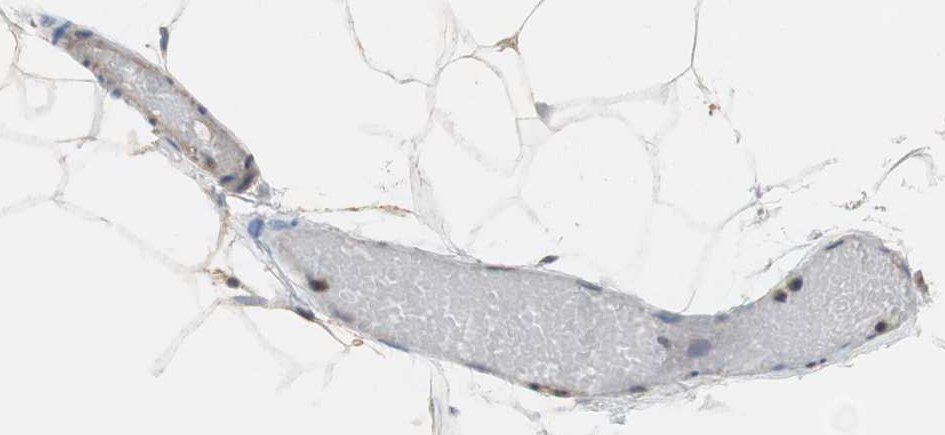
{"staining": {"intensity": "weak", "quantity": "25%-75%", "location": "cytoplasmic/membranous"}, "tissue": "adipose tissue", "cell_type": "Adipocytes", "image_type": "normal", "snomed": [{"axis": "morphology", "description": "Normal tissue, NOS"}, {"axis": "topography", "description": "Breast"}, {"axis": "topography", "description": "Adipose tissue"}], "caption": "DAB (3,3'-diaminobenzidine) immunohistochemical staining of benign human adipose tissue displays weak cytoplasmic/membranous protein staining in about 25%-75% of adipocytes.", "gene": "MAP4K2", "patient": {"sex": "female", "age": 25}}